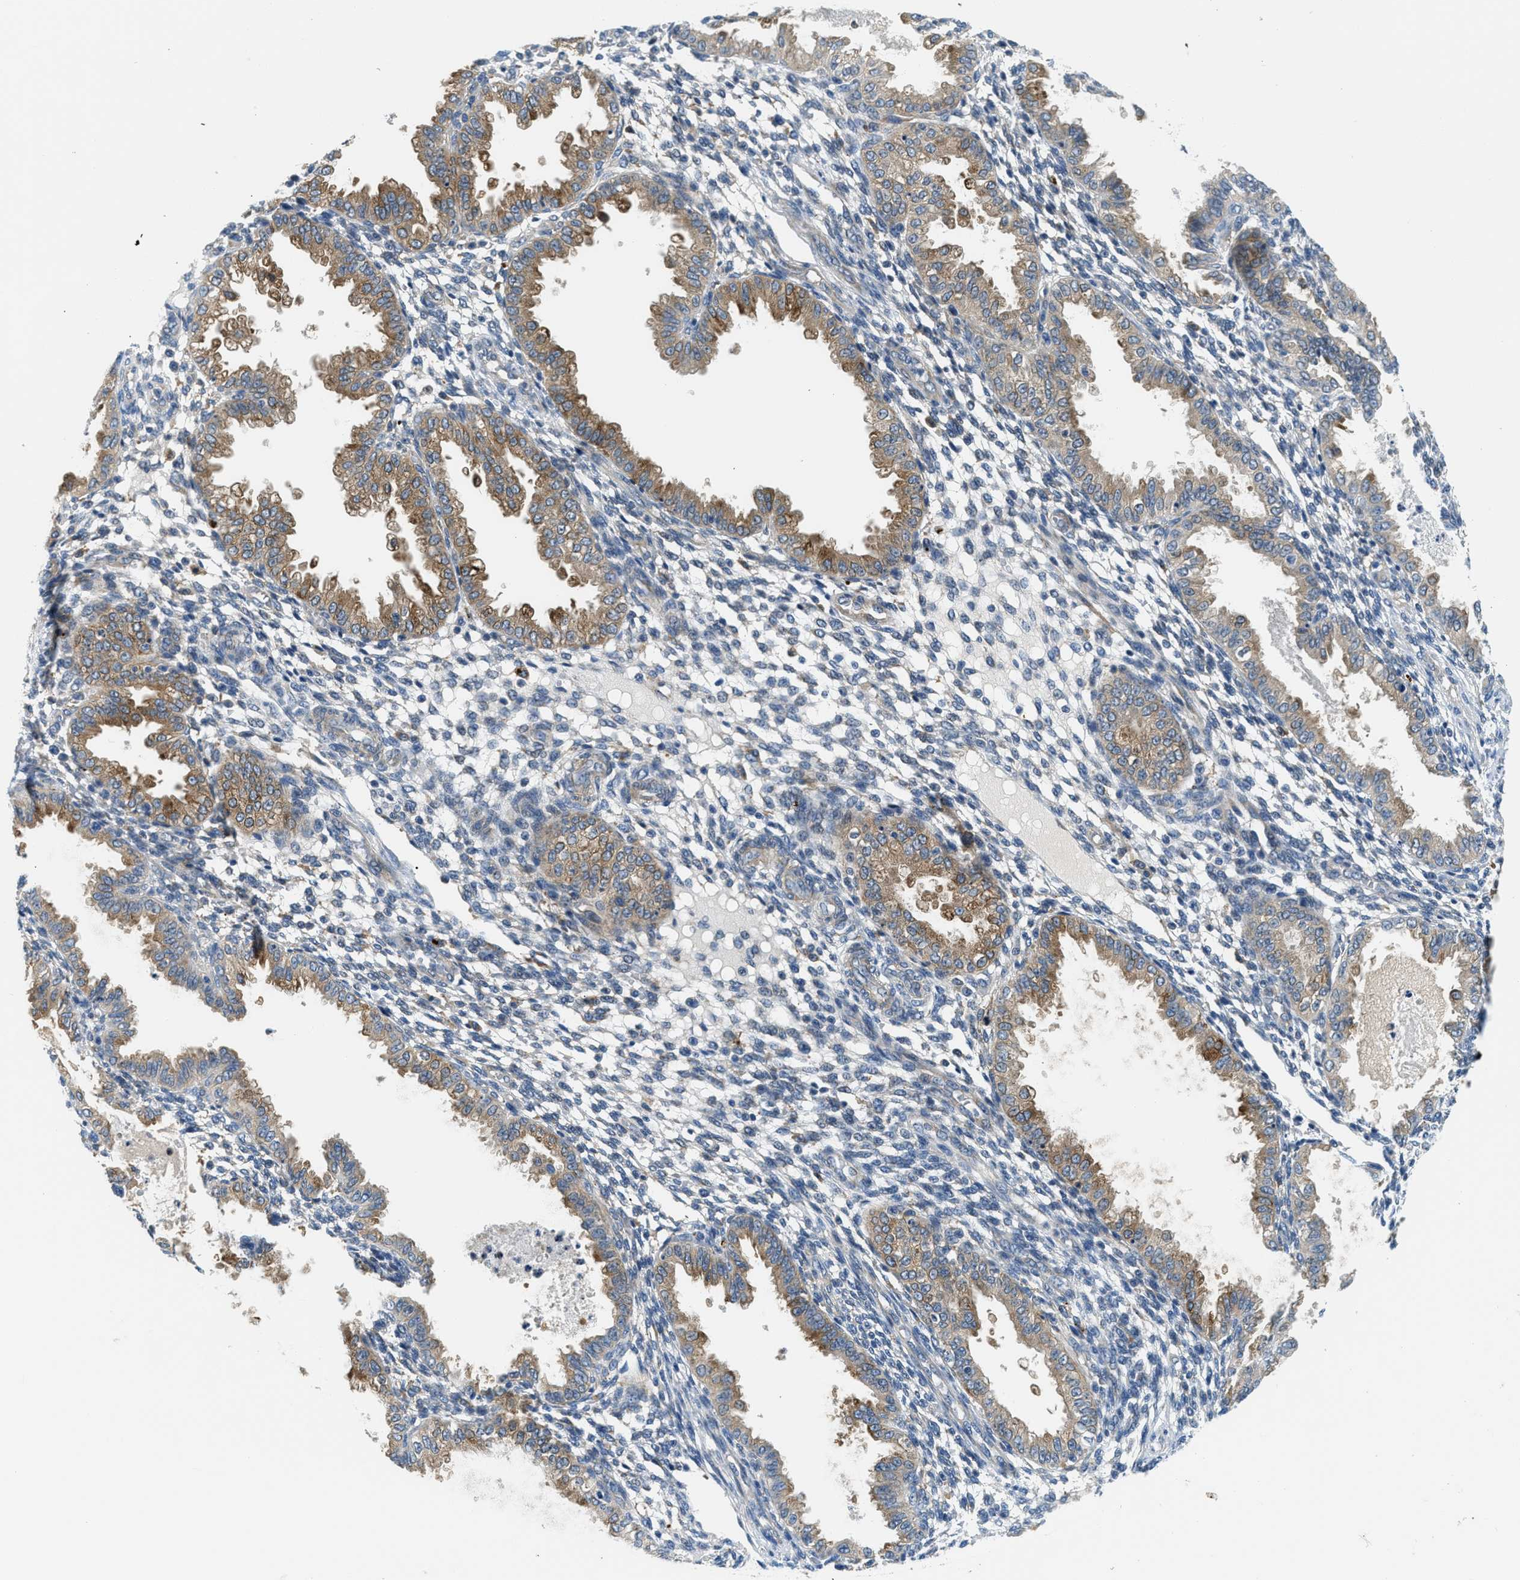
{"staining": {"intensity": "weak", "quantity": "<25%", "location": "cytoplasmic/membranous"}, "tissue": "endometrium", "cell_type": "Cells in endometrial stroma", "image_type": "normal", "snomed": [{"axis": "morphology", "description": "Normal tissue, NOS"}, {"axis": "topography", "description": "Endometrium"}], "caption": "The image demonstrates no staining of cells in endometrial stroma in unremarkable endometrium. Nuclei are stained in blue.", "gene": "LPIN2", "patient": {"sex": "female", "age": 33}}